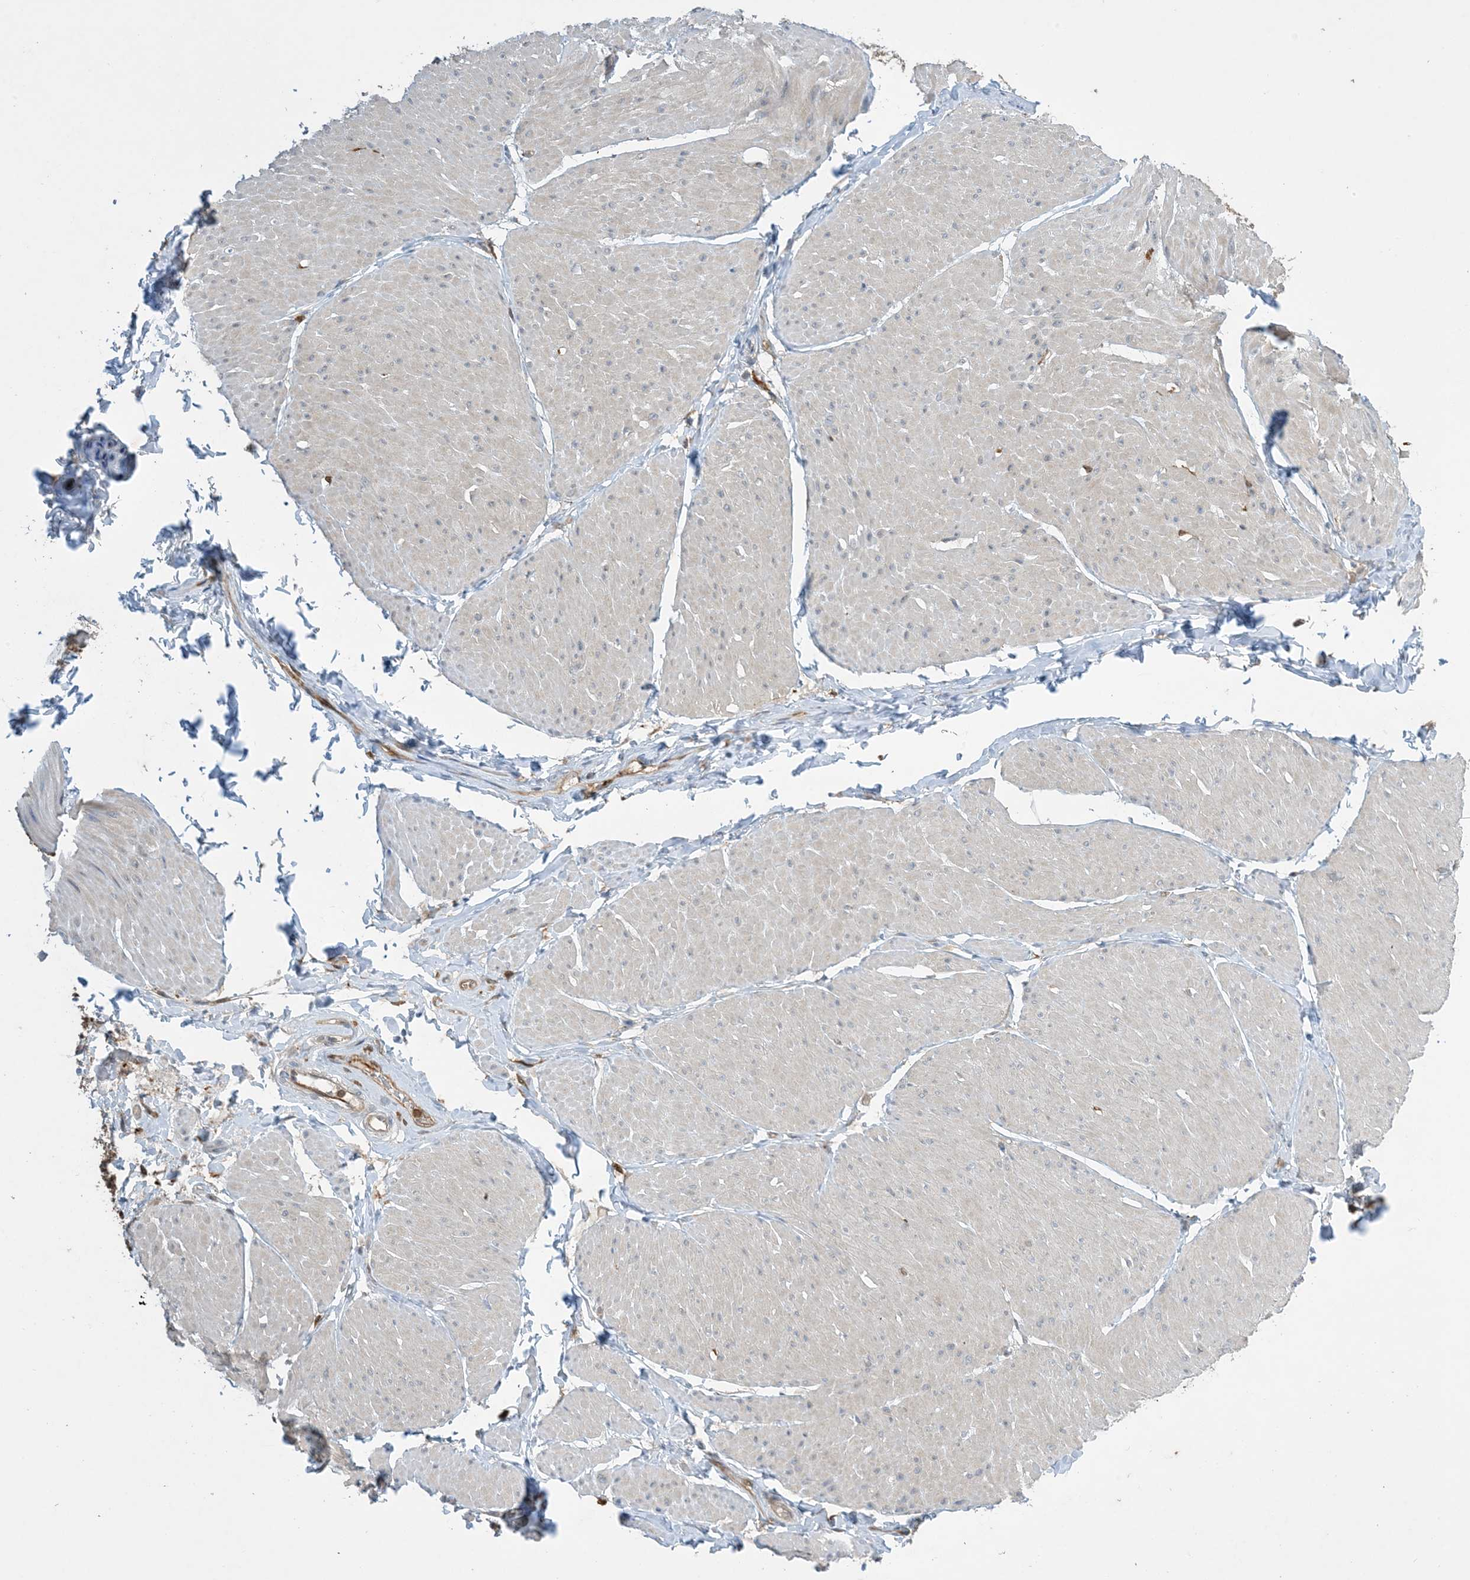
{"staining": {"intensity": "weak", "quantity": "<25%", "location": "cytoplasmic/membranous"}, "tissue": "smooth muscle", "cell_type": "Smooth muscle cells", "image_type": "normal", "snomed": [{"axis": "morphology", "description": "Urothelial carcinoma, High grade"}, {"axis": "topography", "description": "Urinary bladder"}], "caption": "This is a micrograph of immunohistochemistry (IHC) staining of benign smooth muscle, which shows no expression in smooth muscle cells.", "gene": "TMSB4X", "patient": {"sex": "male", "age": 46}}